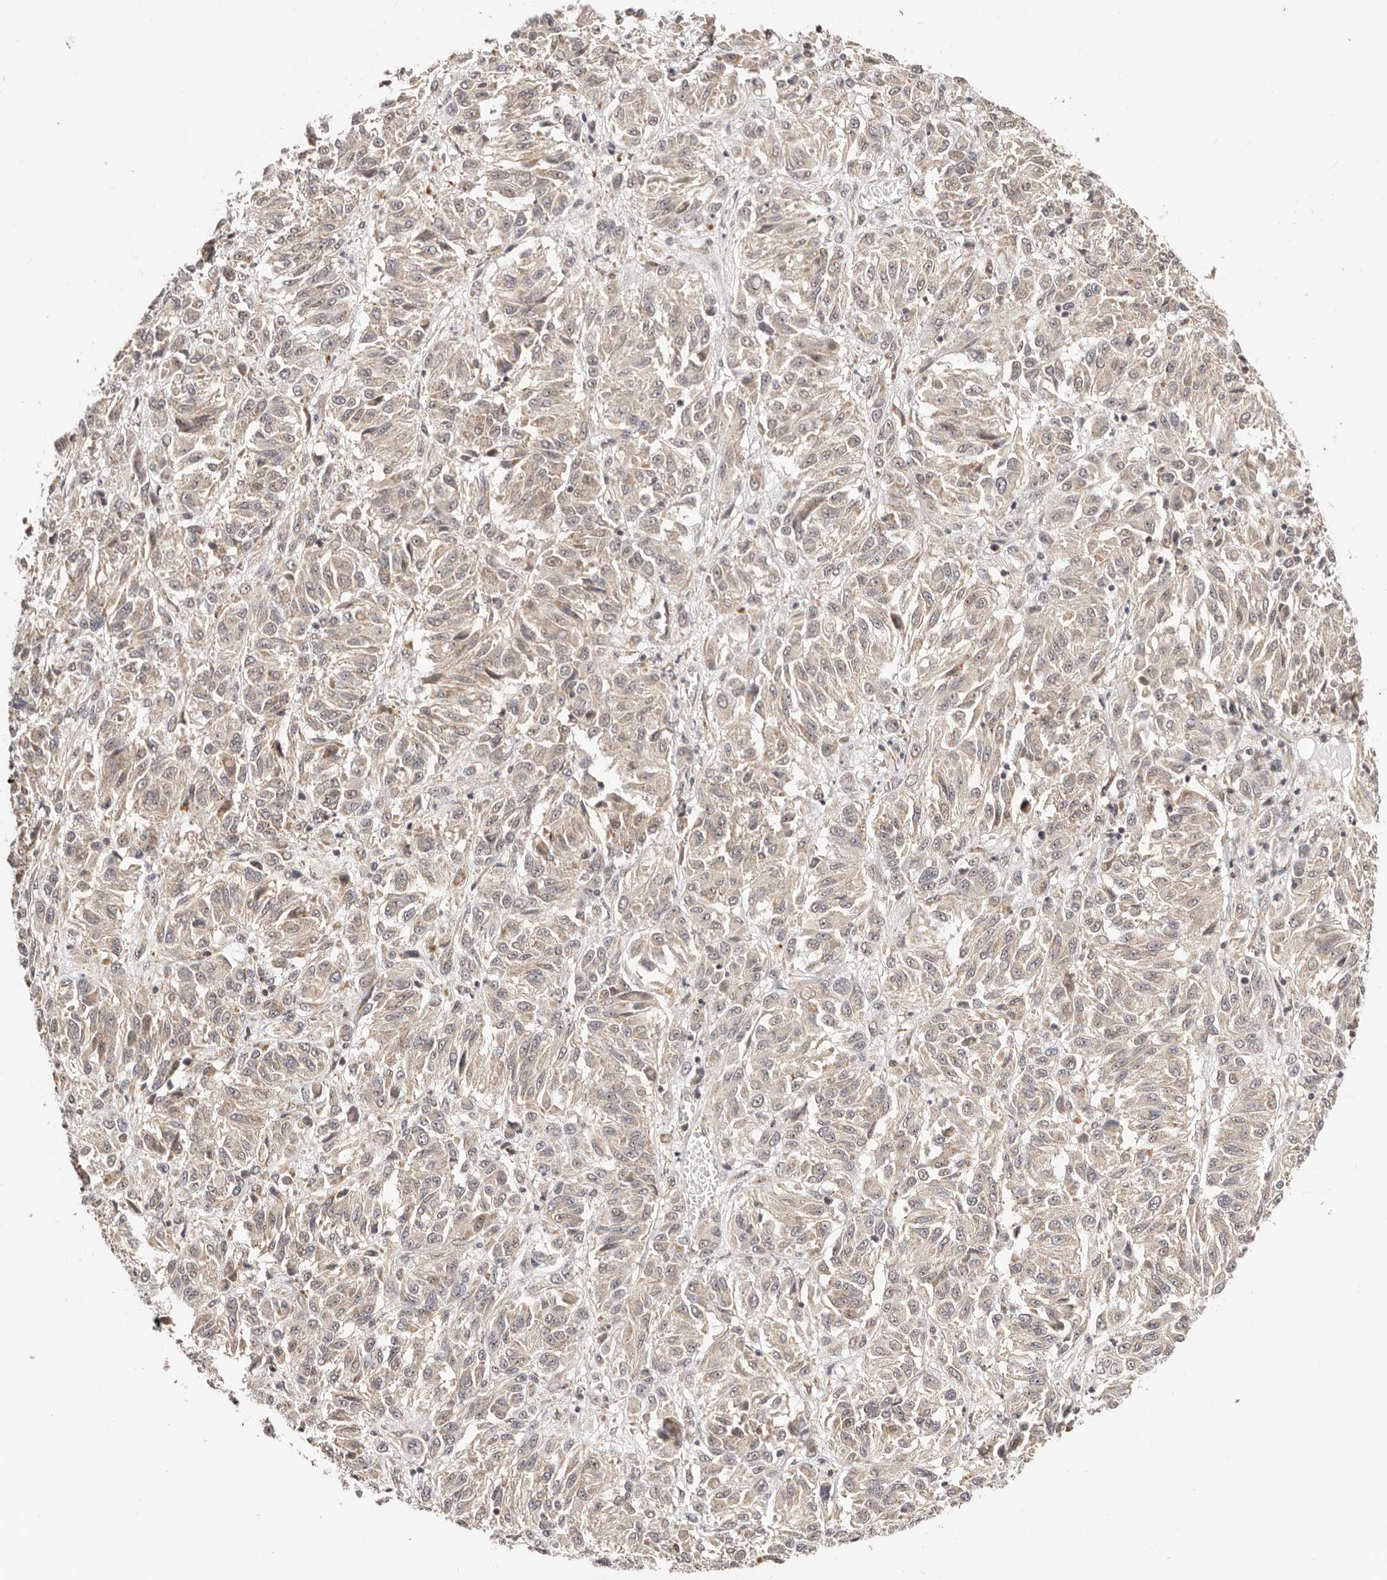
{"staining": {"intensity": "weak", "quantity": "<25%", "location": "cytoplasmic/membranous"}, "tissue": "melanoma", "cell_type": "Tumor cells", "image_type": "cancer", "snomed": [{"axis": "morphology", "description": "Malignant melanoma, Metastatic site"}, {"axis": "topography", "description": "Lung"}], "caption": "A micrograph of human melanoma is negative for staining in tumor cells.", "gene": "CTNNBL1", "patient": {"sex": "male", "age": 64}}